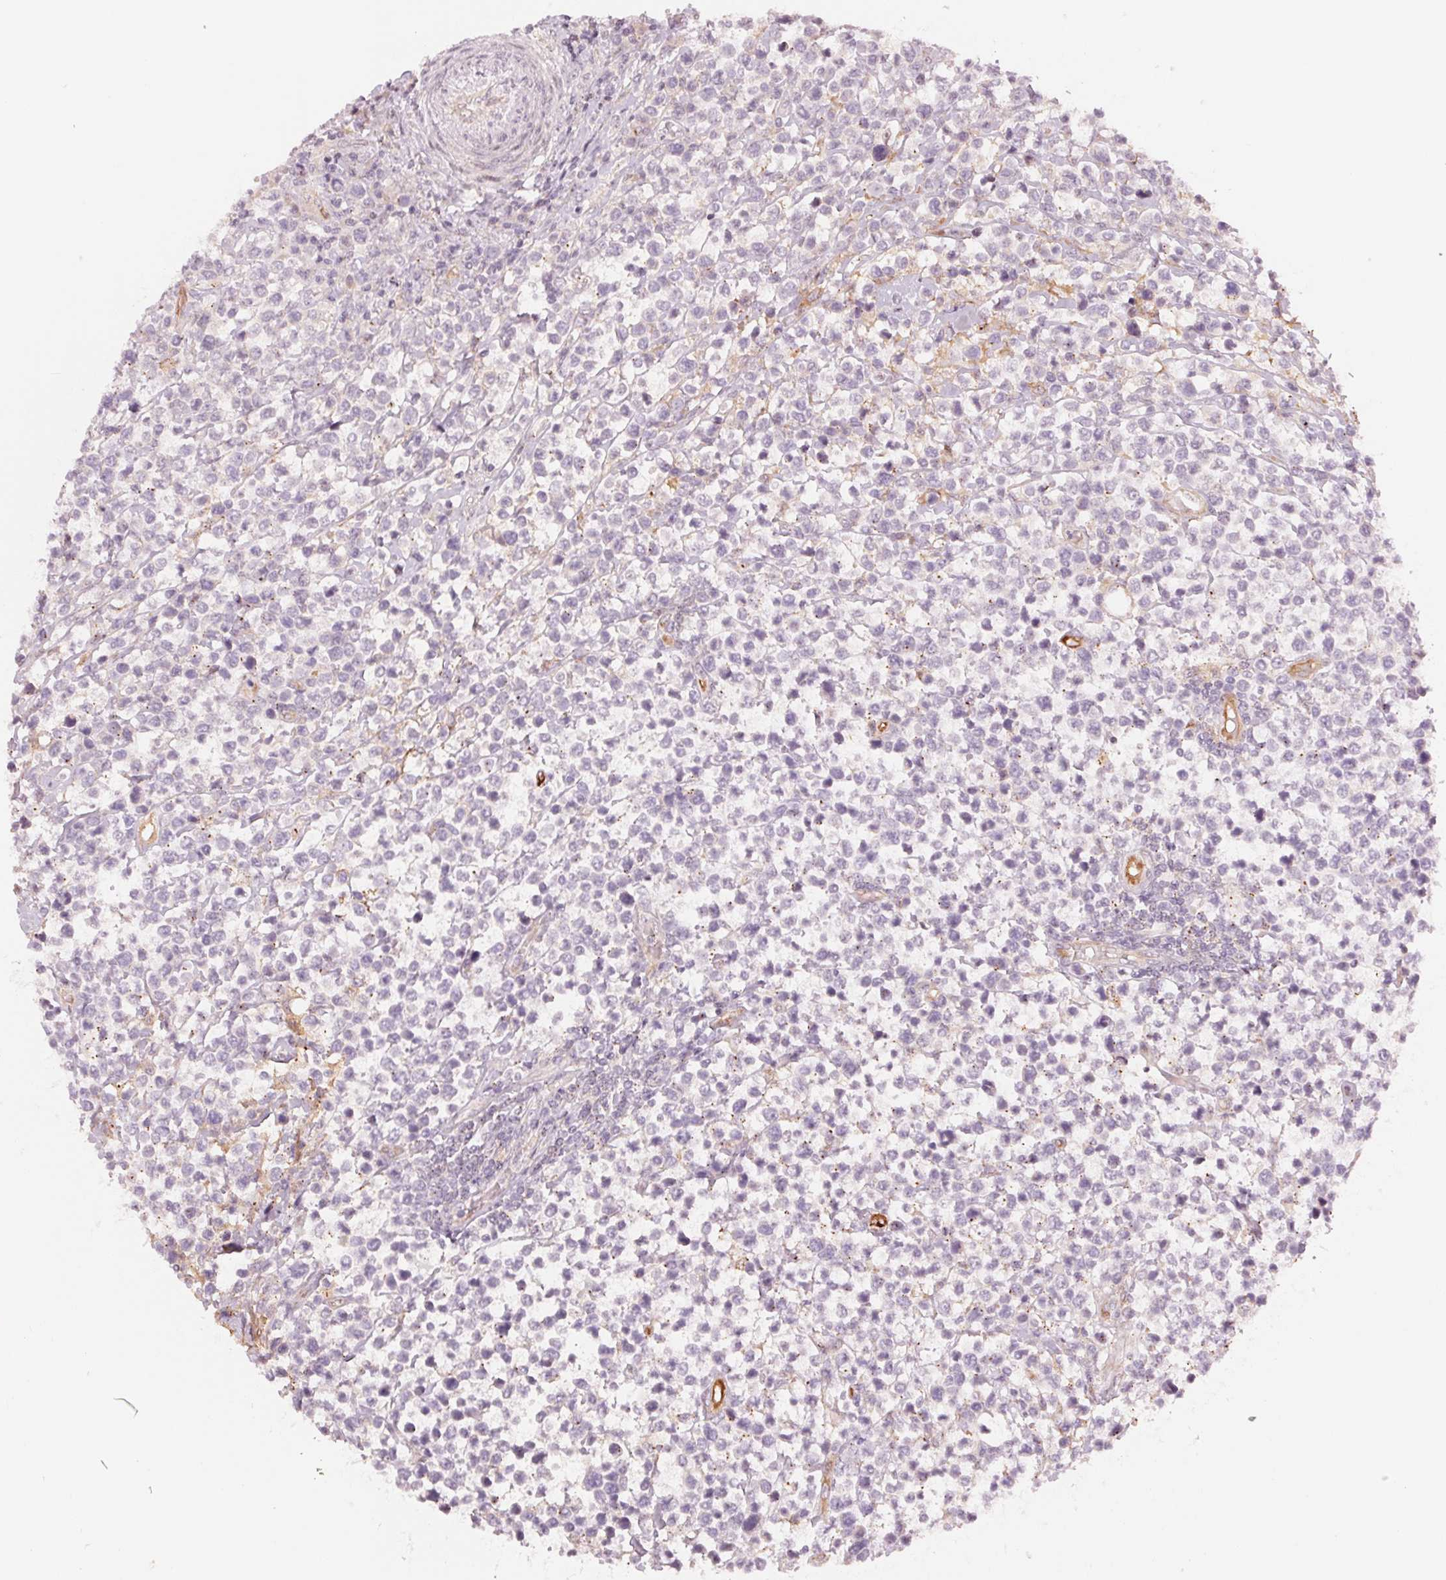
{"staining": {"intensity": "negative", "quantity": "none", "location": "none"}, "tissue": "lymphoma", "cell_type": "Tumor cells", "image_type": "cancer", "snomed": [{"axis": "morphology", "description": "Malignant lymphoma, non-Hodgkin's type, High grade"}, {"axis": "topography", "description": "Soft tissue"}], "caption": "Immunohistochemical staining of human high-grade malignant lymphoma, non-Hodgkin's type exhibits no significant expression in tumor cells. Brightfield microscopy of immunohistochemistry (IHC) stained with DAB (brown) and hematoxylin (blue), captured at high magnification.", "gene": "SLC17A4", "patient": {"sex": "female", "age": 56}}